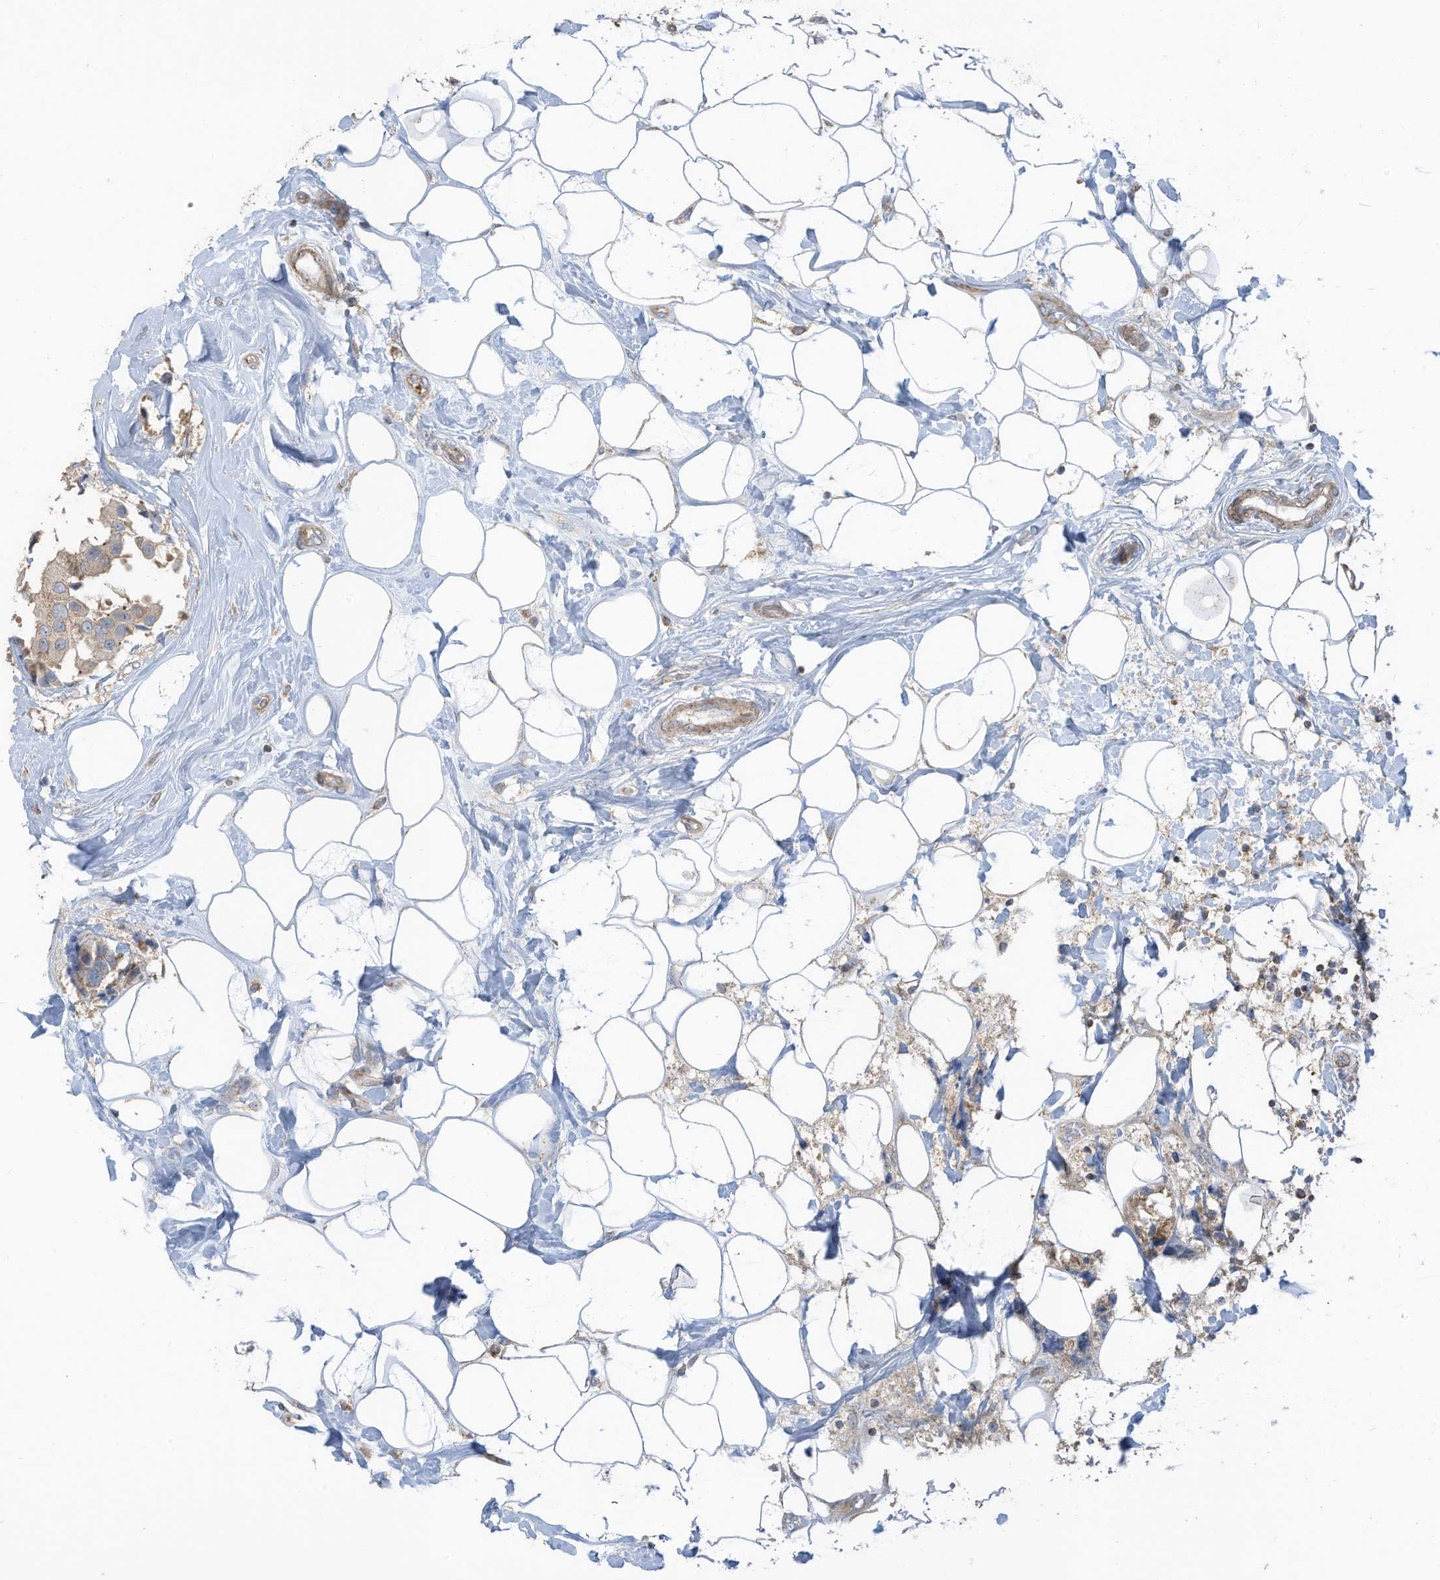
{"staining": {"intensity": "negative", "quantity": "none", "location": "none"}, "tissue": "breast cancer", "cell_type": "Tumor cells", "image_type": "cancer", "snomed": [{"axis": "morphology", "description": "Normal tissue, NOS"}, {"axis": "morphology", "description": "Duct carcinoma"}, {"axis": "topography", "description": "Breast"}], "caption": "DAB immunohistochemical staining of breast invasive ductal carcinoma displays no significant staining in tumor cells.", "gene": "GTPBP2", "patient": {"sex": "female", "age": 39}}